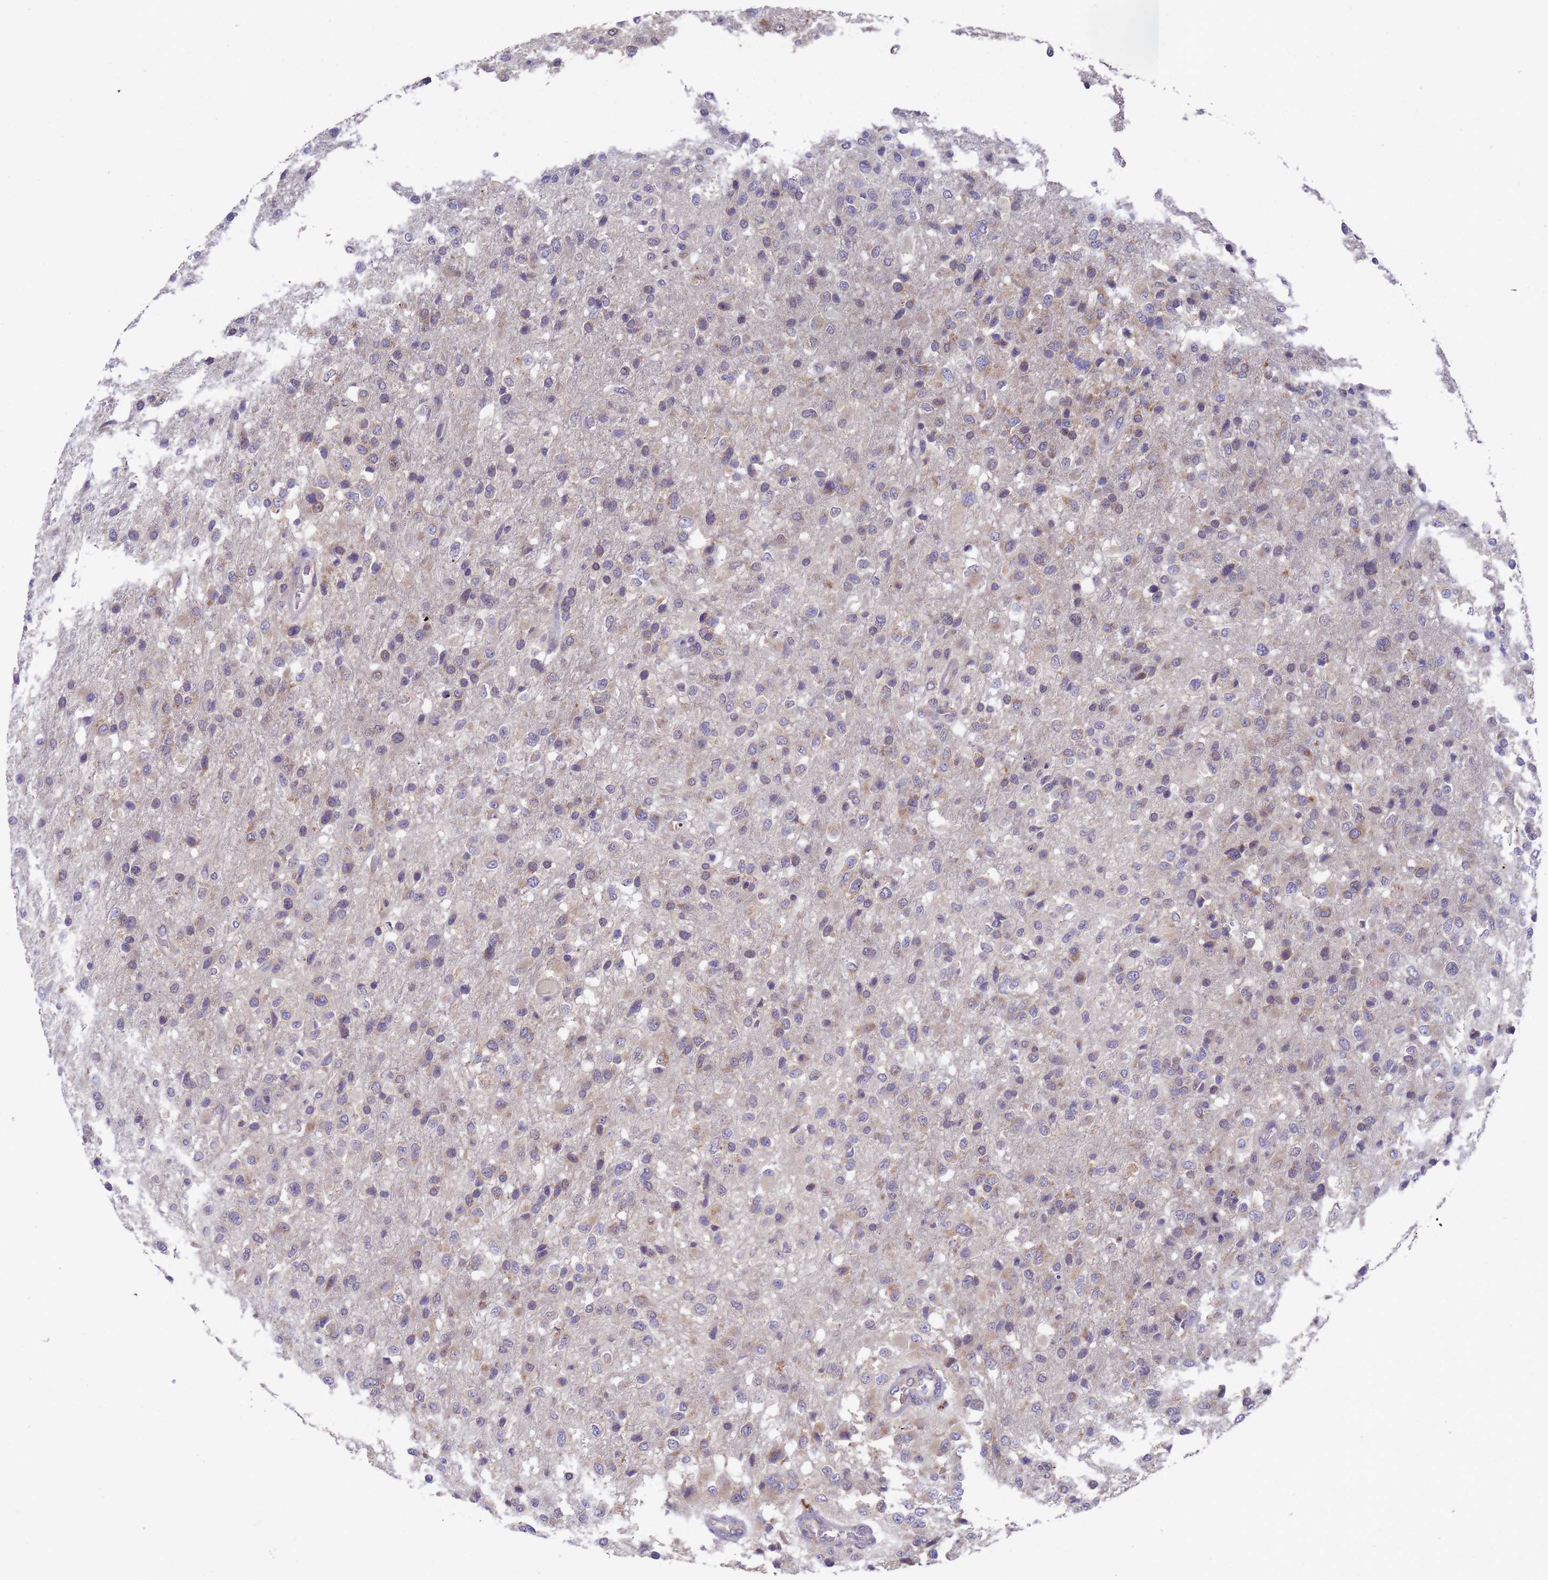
{"staining": {"intensity": "weak", "quantity": "25%-75%", "location": "cytoplasmic/membranous"}, "tissue": "glioma", "cell_type": "Tumor cells", "image_type": "cancer", "snomed": [{"axis": "morphology", "description": "Glioma, malignant, High grade"}, {"axis": "topography", "description": "Brain"}], "caption": "High-grade glioma (malignant) tissue displays weak cytoplasmic/membranous expression in about 25%-75% of tumor cells", "gene": "DCAF12L2", "patient": {"sex": "female", "age": 74}}